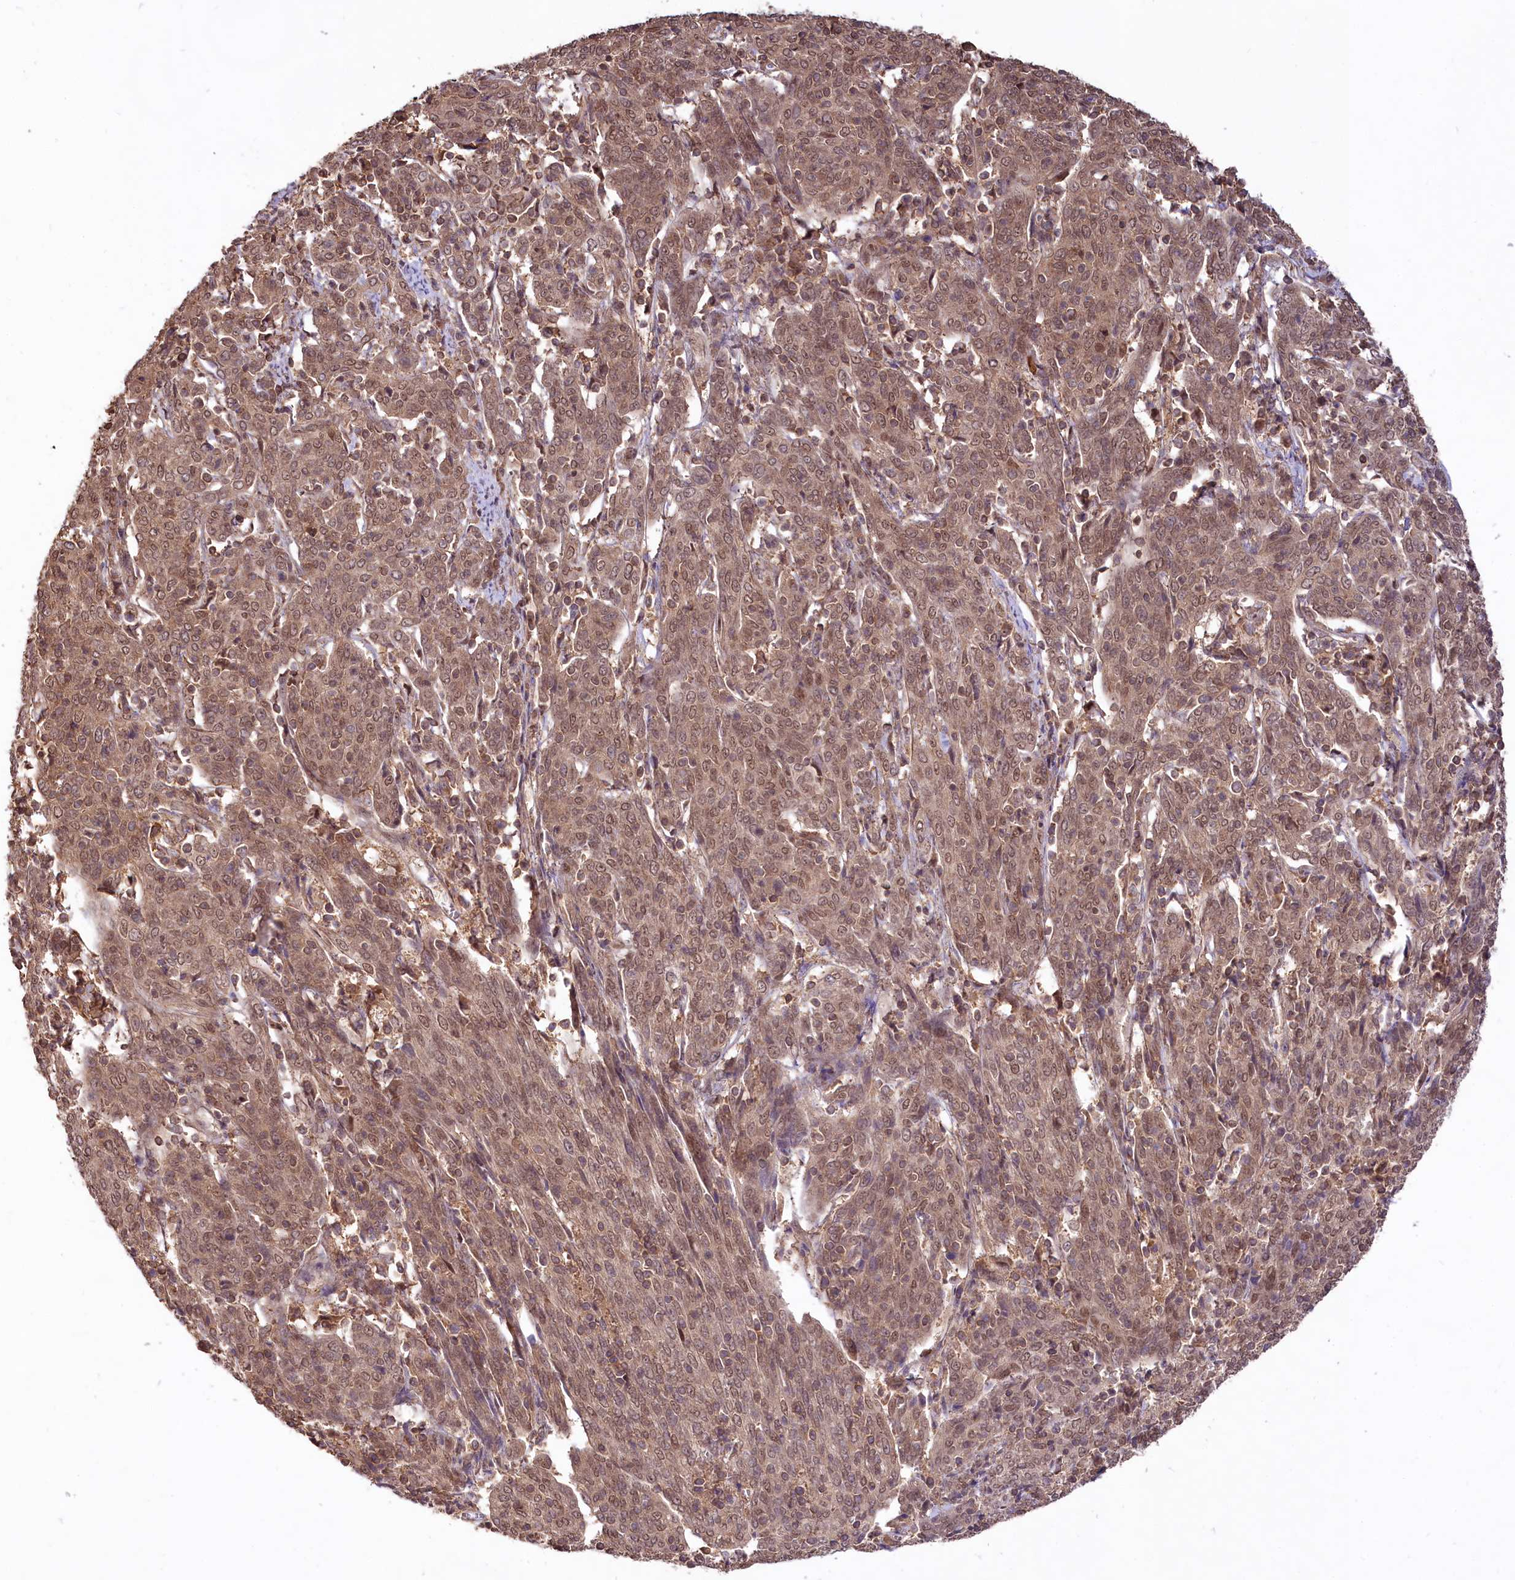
{"staining": {"intensity": "moderate", "quantity": ">75%", "location": "cytoplasmic/membranous,nuclear"}, "tissue": "cervical cancer", "cell_type": "Tumor cells", "image_type": "cancer", "snomed": [{"axis": "morphology", "description": "Squamous cell carcinoma, NOS"}, {"axis": "topography", "description": "Cervix"}], "caption": "Cervical squamous cell carcinoma tissue shows moderate cytoplasmic/membranous and nuclear staining in about >75% of tumor cells The staining is performed using DAB (3,3'-diaminobenzidine) brown chromogen to label protein expression. The nuclei are counter-stained blue using hematoxylin.", "gene": "RRP8", "patient": {"sex": "female", "age": 67}}